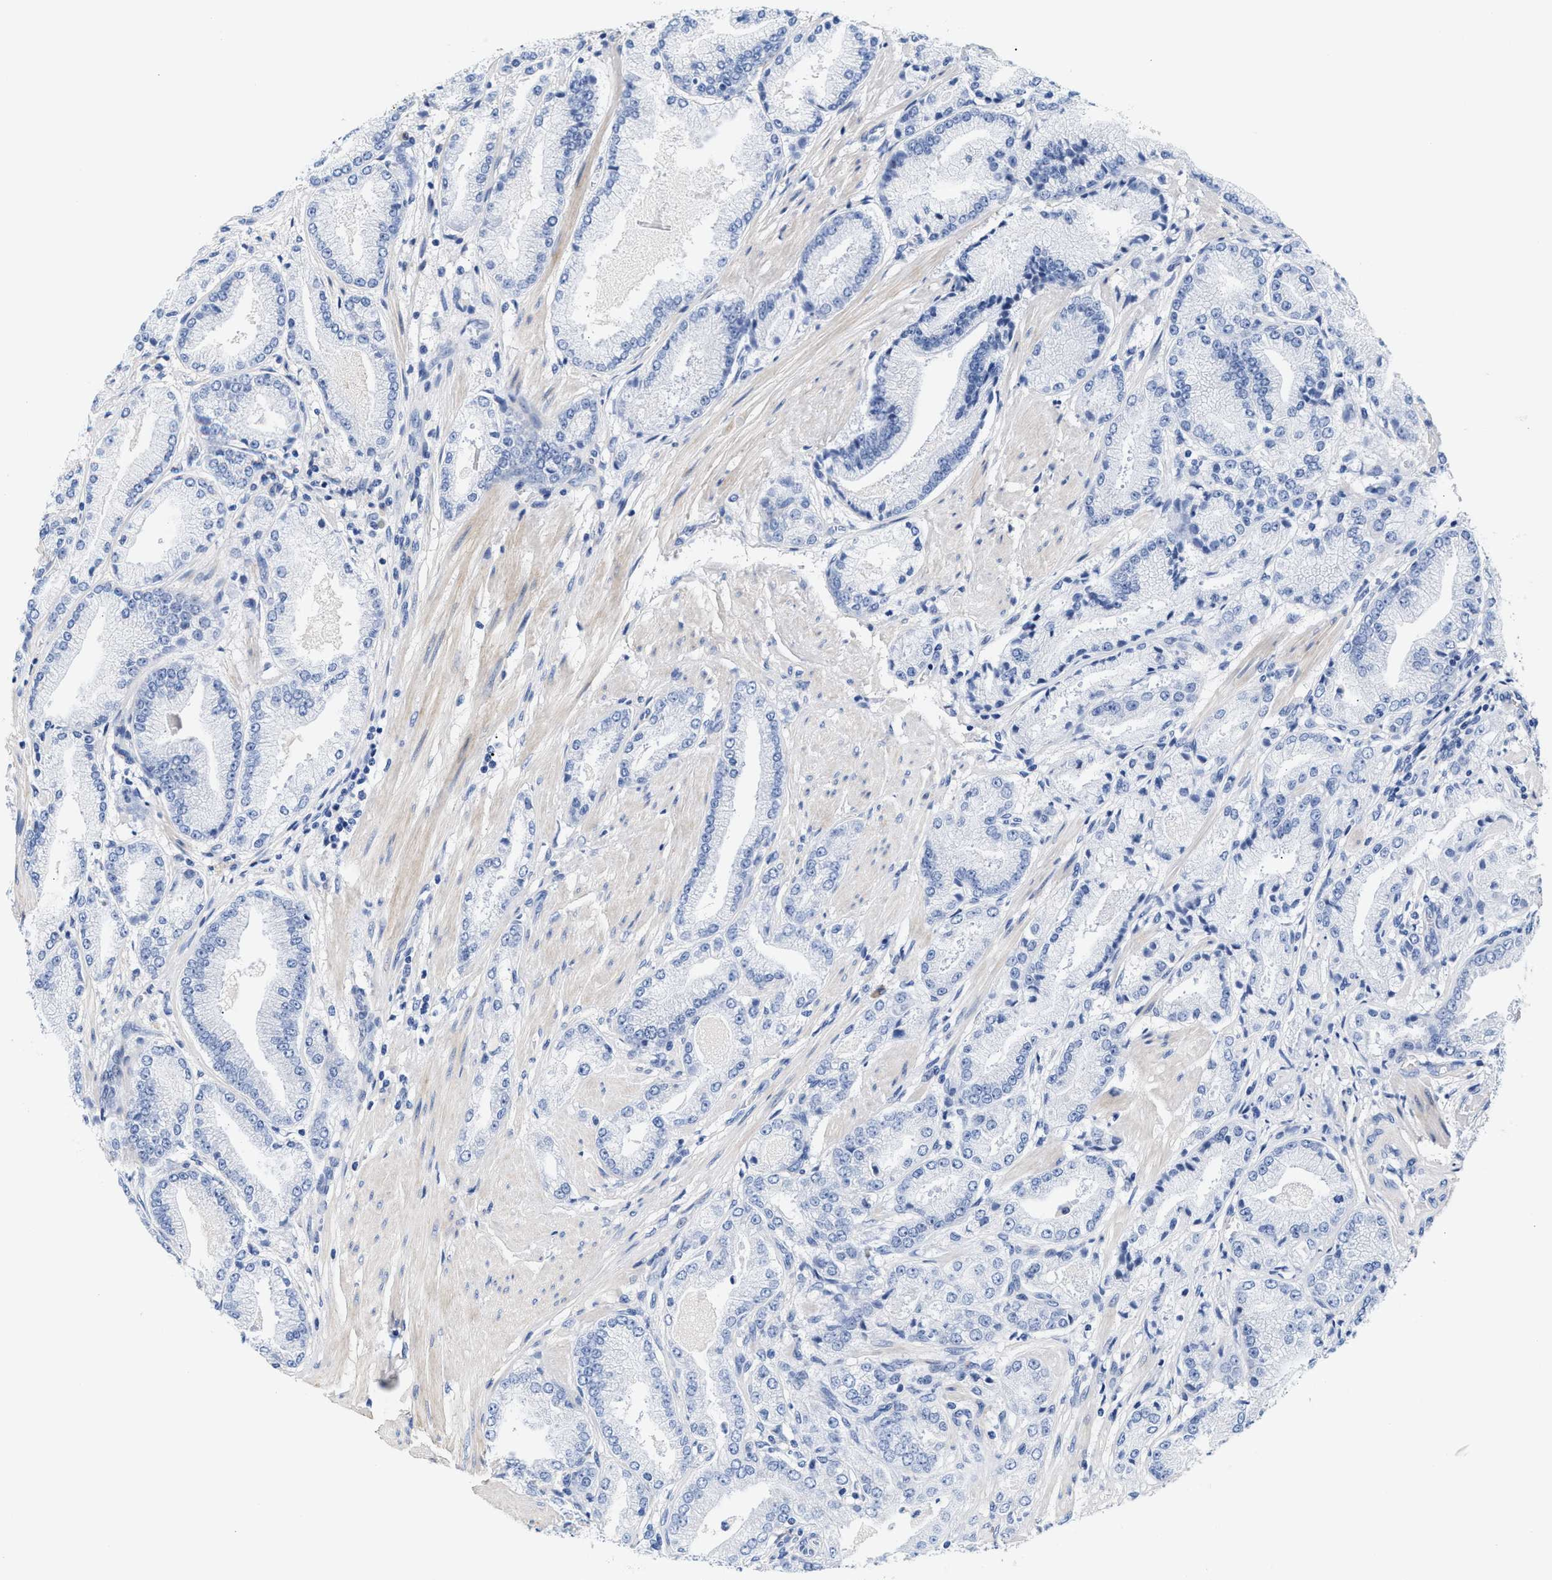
{"staining": {"intensity": "negative", "quantity": "none", "location": "none"}, "tissue": "prostate cancer", "cell_type": "Tumor cells", "image_type": "cancer", "snomed": [{"axis": "morphology", "description": "Adenocarcinoma, High grade"}, {"axis": "topography", "description": "Prostate"}], "caption": "There is no significant expression in tumor cells of prostate cancer (adenocarcinoma (high-grade)).", "gene": "ACTL7B", "patient": {"sex": "male", "age": 50}}